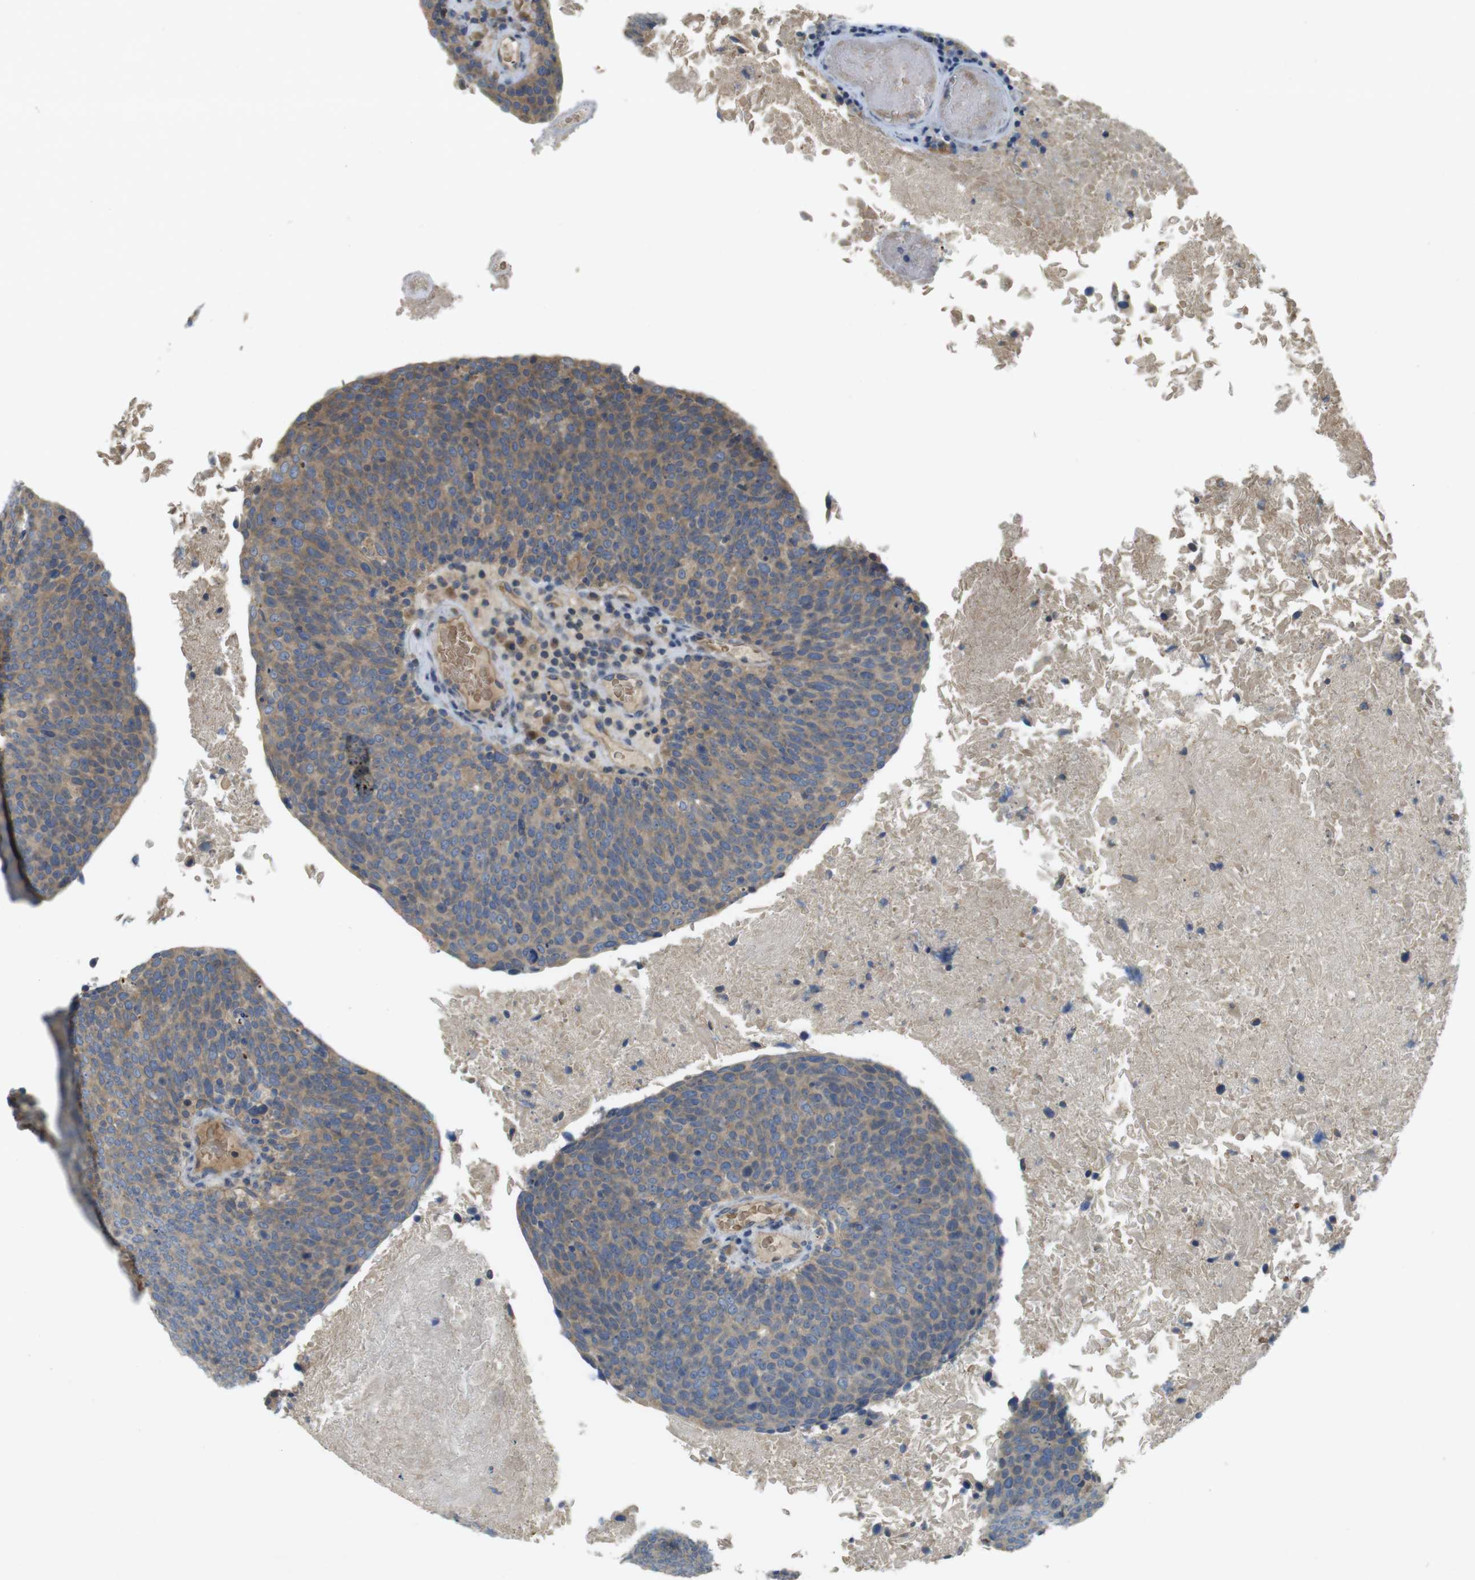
{"staining": {"intensity": "weak", "quantity": ">75%", "location": "cytoplasmic/membranous"}, "tissue": "head and neck cancer", "cell_type": "Tumor cells", "image_type": "cancer", "snomed": [{"axis": "morphology", "description": "Squamous cell carcinoma, NOS"}, {"axis": "morphology", "description": "Squamous cell carcinoma, metastatic, NOS"}, {"axis": "topography", "description": "Lymph node"}, {"axis": "topography", "description": "Head-Neck"}], "caption": "Weak cytoplasmic/membranous protein expression is identified in about >75% of tumor cells in squamous cell carcinoma (head and neck).", "gene": "CLTC", "patient": {"sex": "male", "age": 62}}